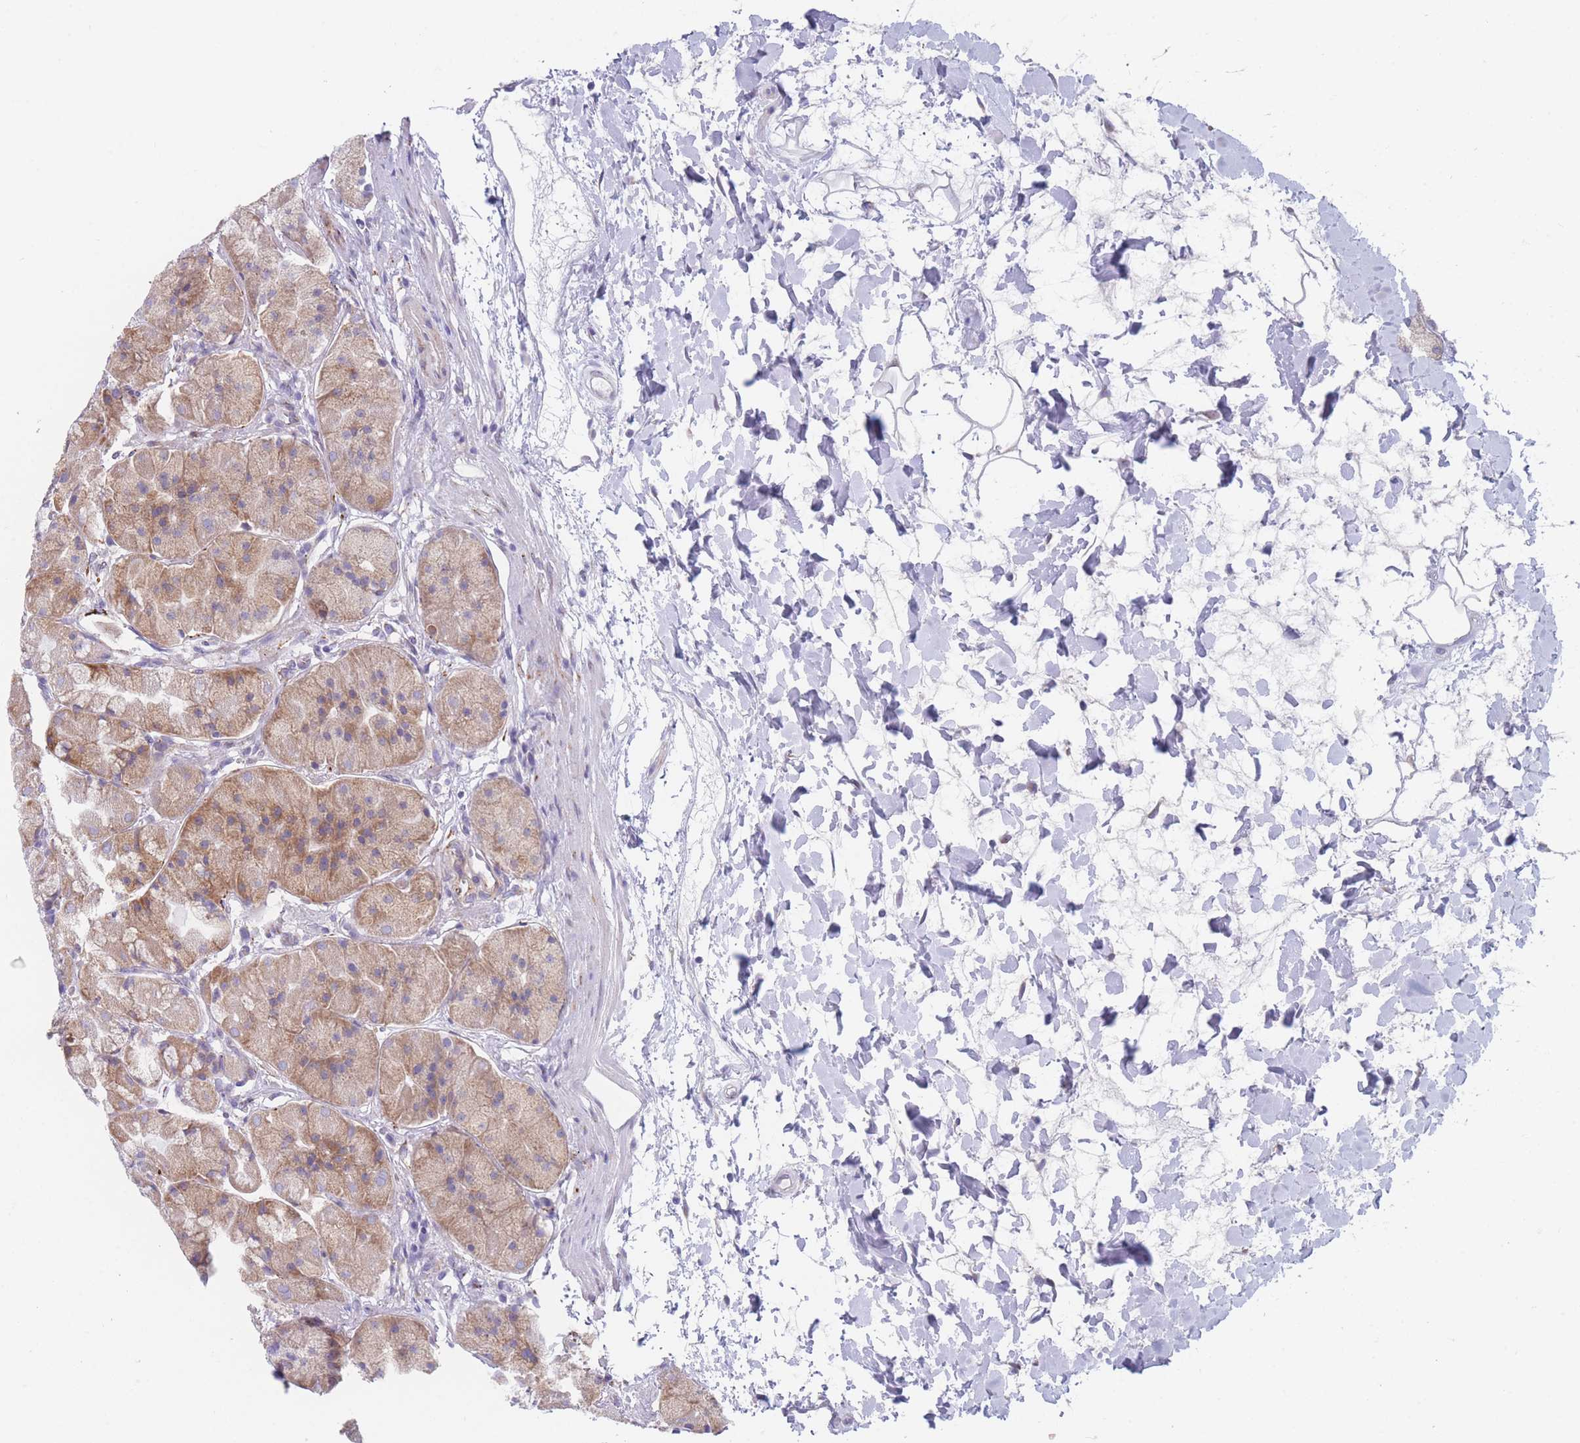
{"staining": {"intensity": "moderate", "quantity": ">75%", "location": "cytoplasmic/membranous"}, "tissue": "stomach", "cell_type": "Glandular cells", "image_type": "normal", "snomed": [{"axis": "morphology", "description": "Normal tissue, NOS"}, {"axis": "topography", "description": "Stomach"}], "caption": "A medium amount of moderate cytoplasmic/membranous positivity is seen in about >75% of glandular cells in benign stomach.", "gene": "AK9", "patient": {"sex": "male", "age": 57}}